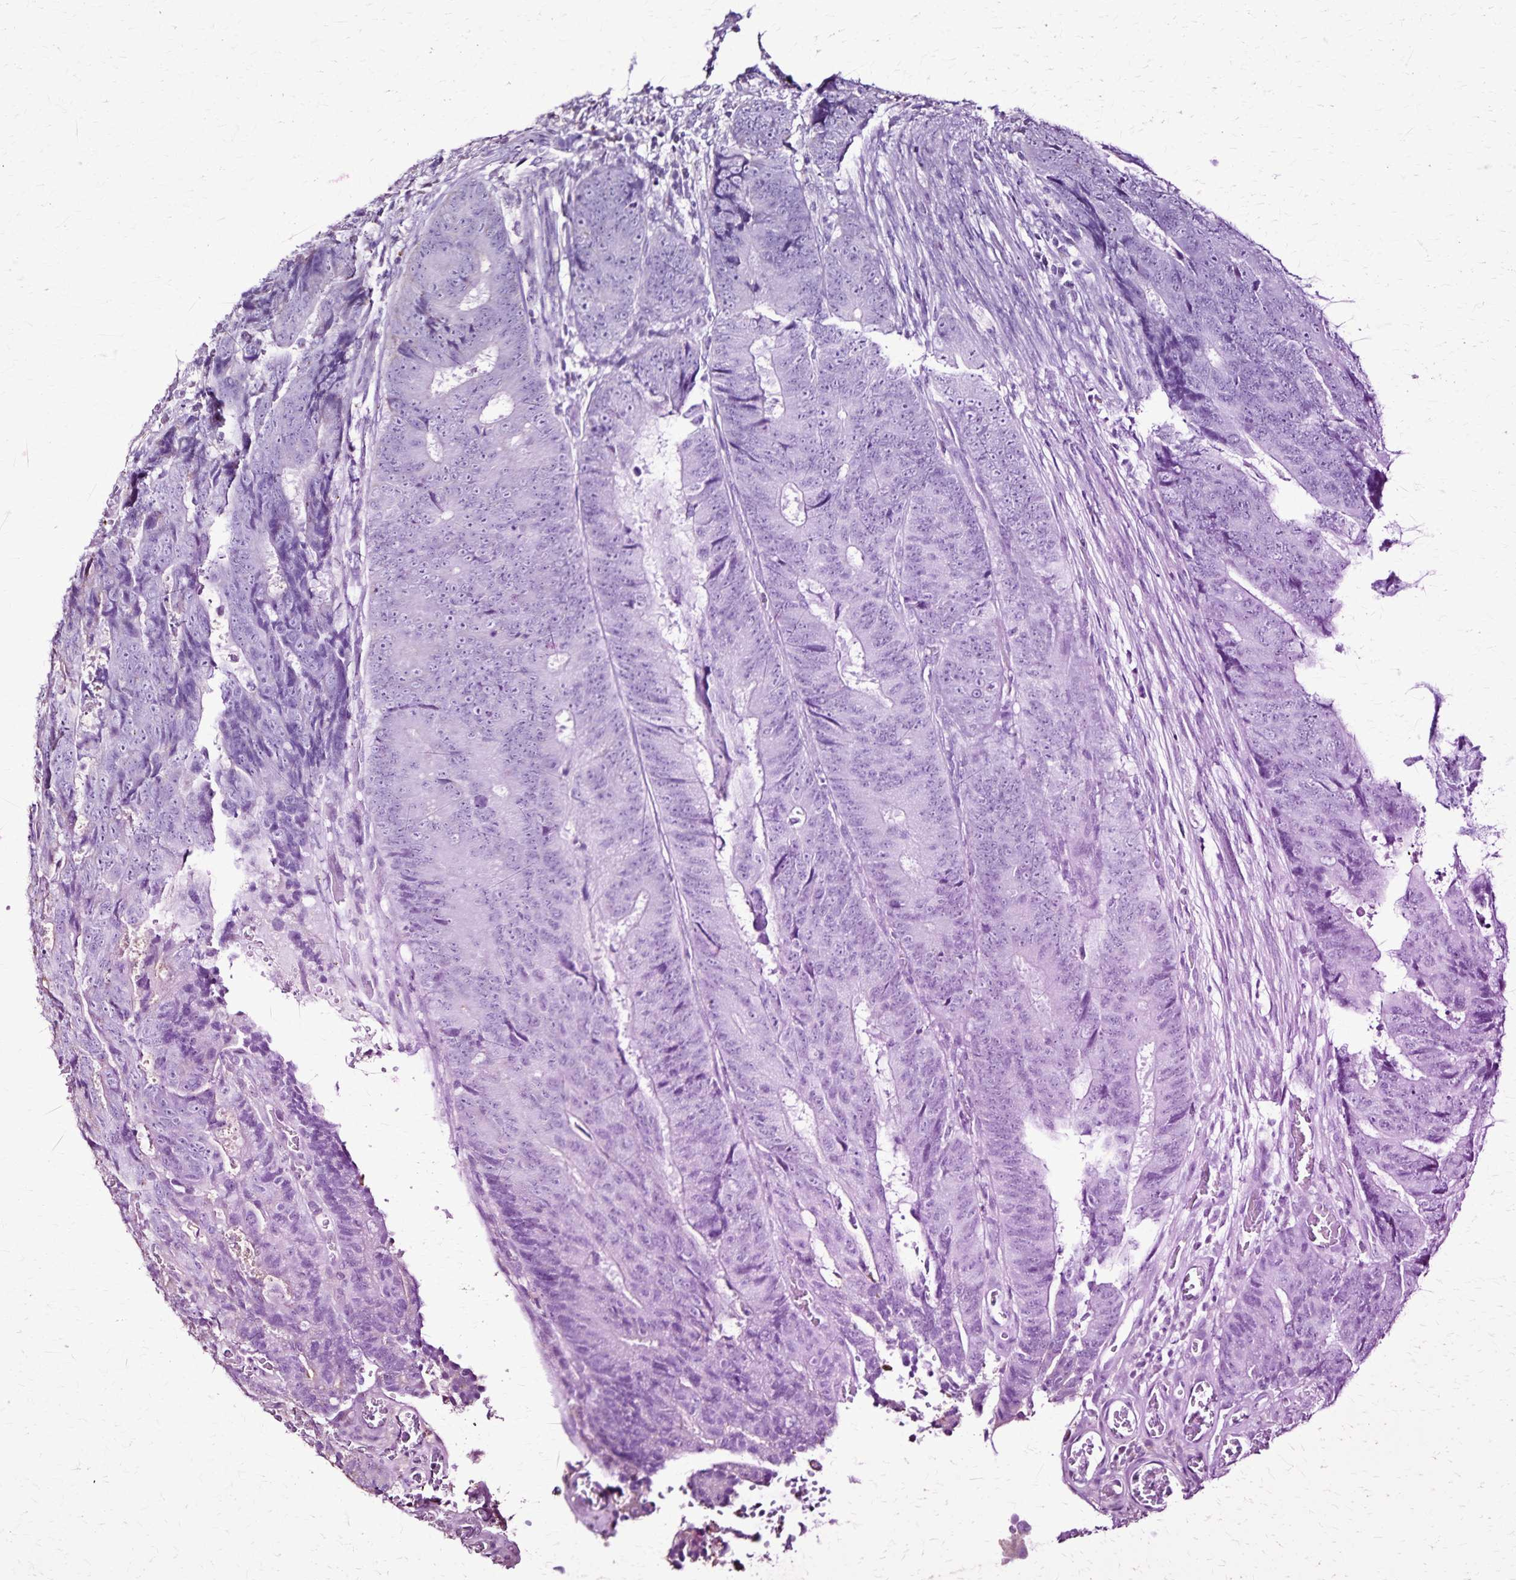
{"staining": {"intensity": "weak", "quantity": "<25%", "location": "cytoplasmic/membranous"}, "tissue": "colorectal cancer", "cell_type": "Tumor cells", "image_type": "cancer", "snomed": [{"axis": "morphology", "description": "Adenocarcinoma, NOS"}, {"axis": "topography", "description": "Colon"}], "caption": "DAB immunohistochemical staining of adenocarcinoma (colorectal) displays no significant expression in tumor cells. The staining was performed using DAB to visualize the protein expression in brown, while the nuclei were stained in blue with hematoxylin (Magnification: 20x).", "gene": "CHMP1B", "patient": {"sex": "female", "age": 48}}